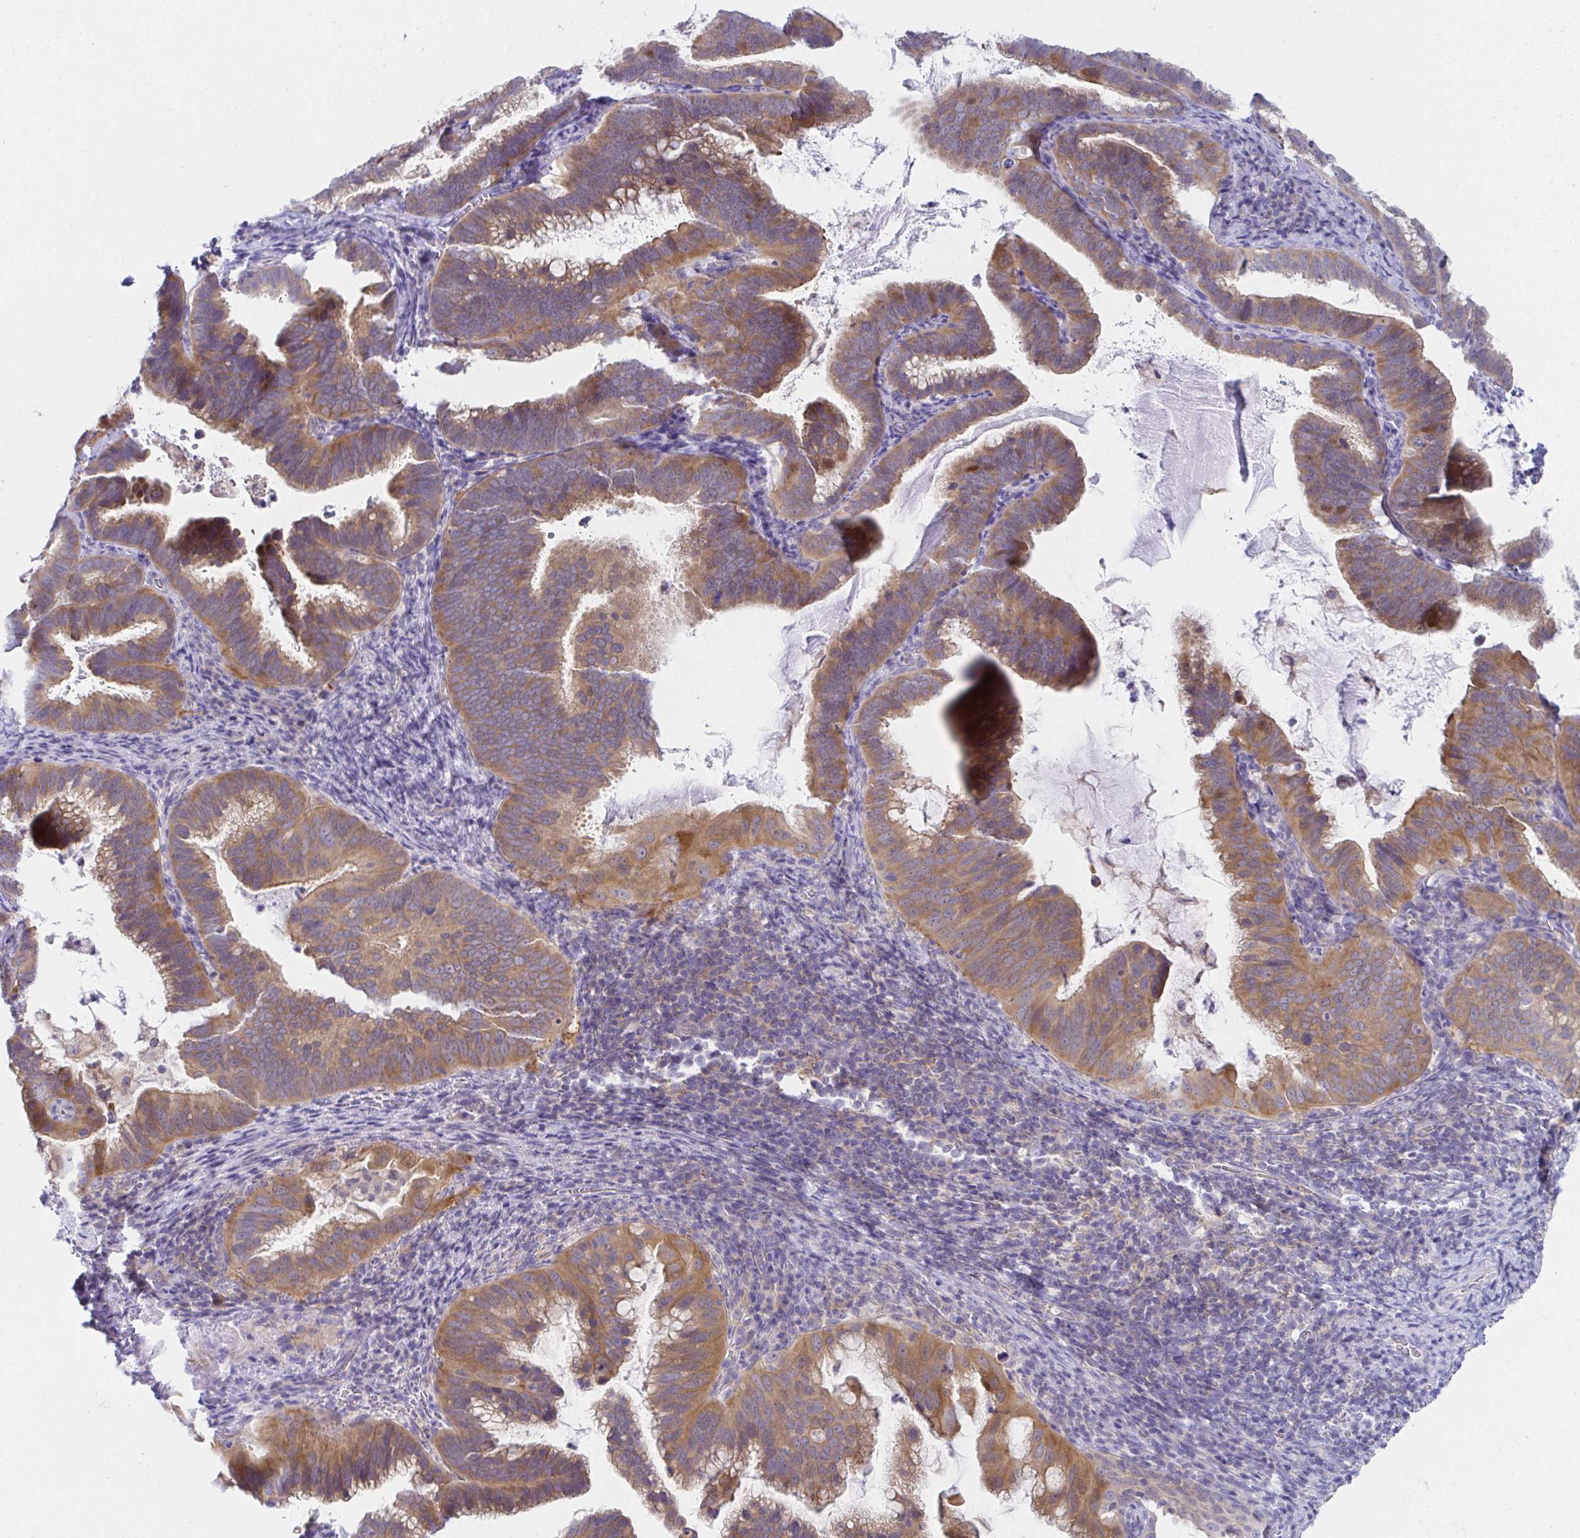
{"staining": {"intensity": "moderate", "quantity": ">75%", "location": "cytoplasmic/membranous"}, "tissue": "cervical cancer", "cell_type": "Tumor cells", "image_type": "cancer", "snomed": [{"axis": "morphology", "description": "Adenocarcinoma, NOS"}, {"axis": "topography", "description": "Cervix"}], "caption": "Human cervical cancer stained with a brown dye reveals moderate cytoplasmic/membranous positive positivity in about >75% of tumor cells.", "gene": "C19orf81", "patient": {"sex": "female", "age": 61}}